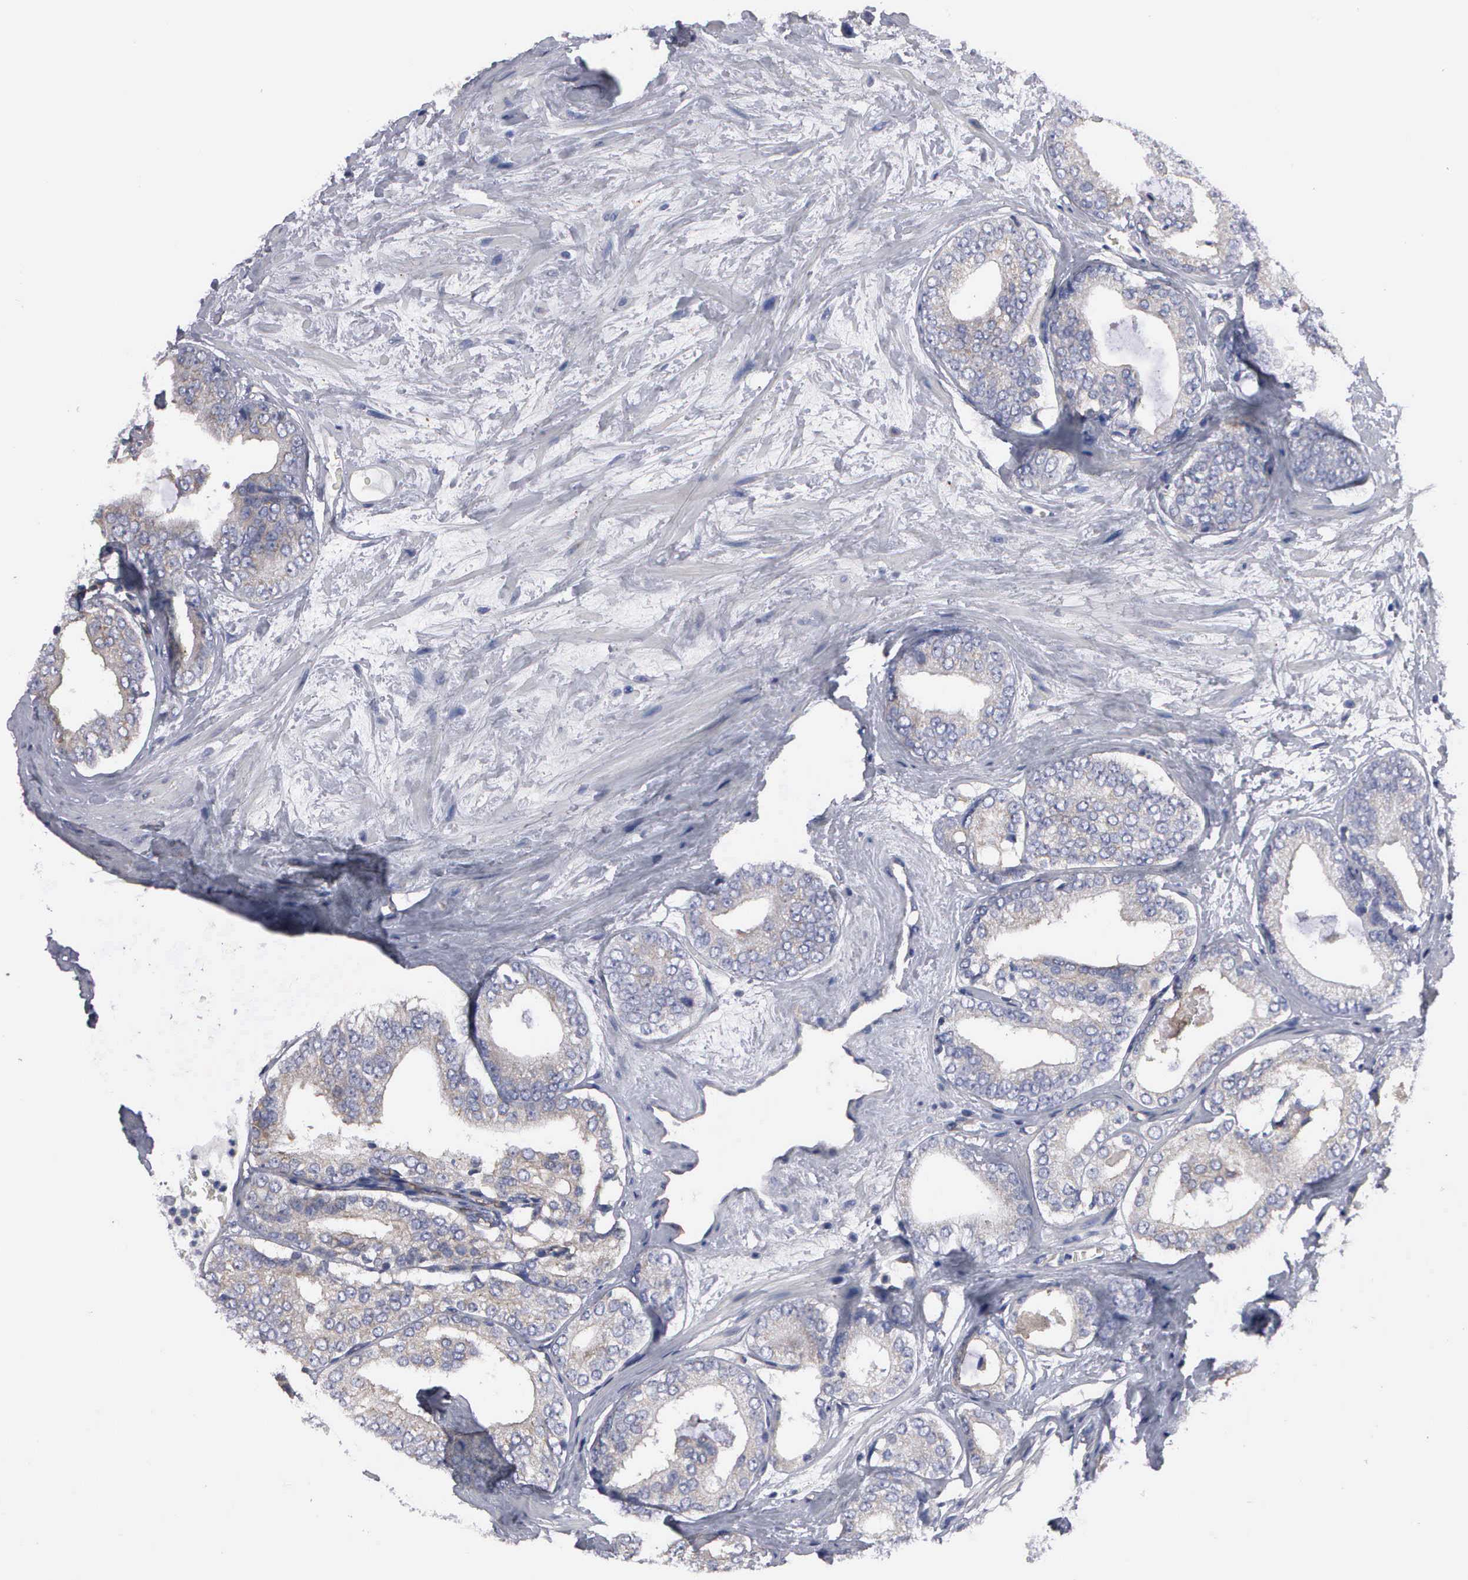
{"staining": {"intensity": "weak", "quantity": "<25%", "location": "cytoplasmic/membranous"}, "tissue": "prostate cancer", "cell_type": "Tumor cells", "image_type": "cancer", "snomed": [{"axis": "morphology", "description": "Adenocarcinoma, Medium grade"}, {"axis": "topography", "description": "Prostate"}], "caption": "Human prostate medium-grade adenocarcinoma stained for a protein using immunohistochemistry displays no positivity in tumor cells.", "gene": "RDX", "patient": {"sex": "male", "age": 79}}